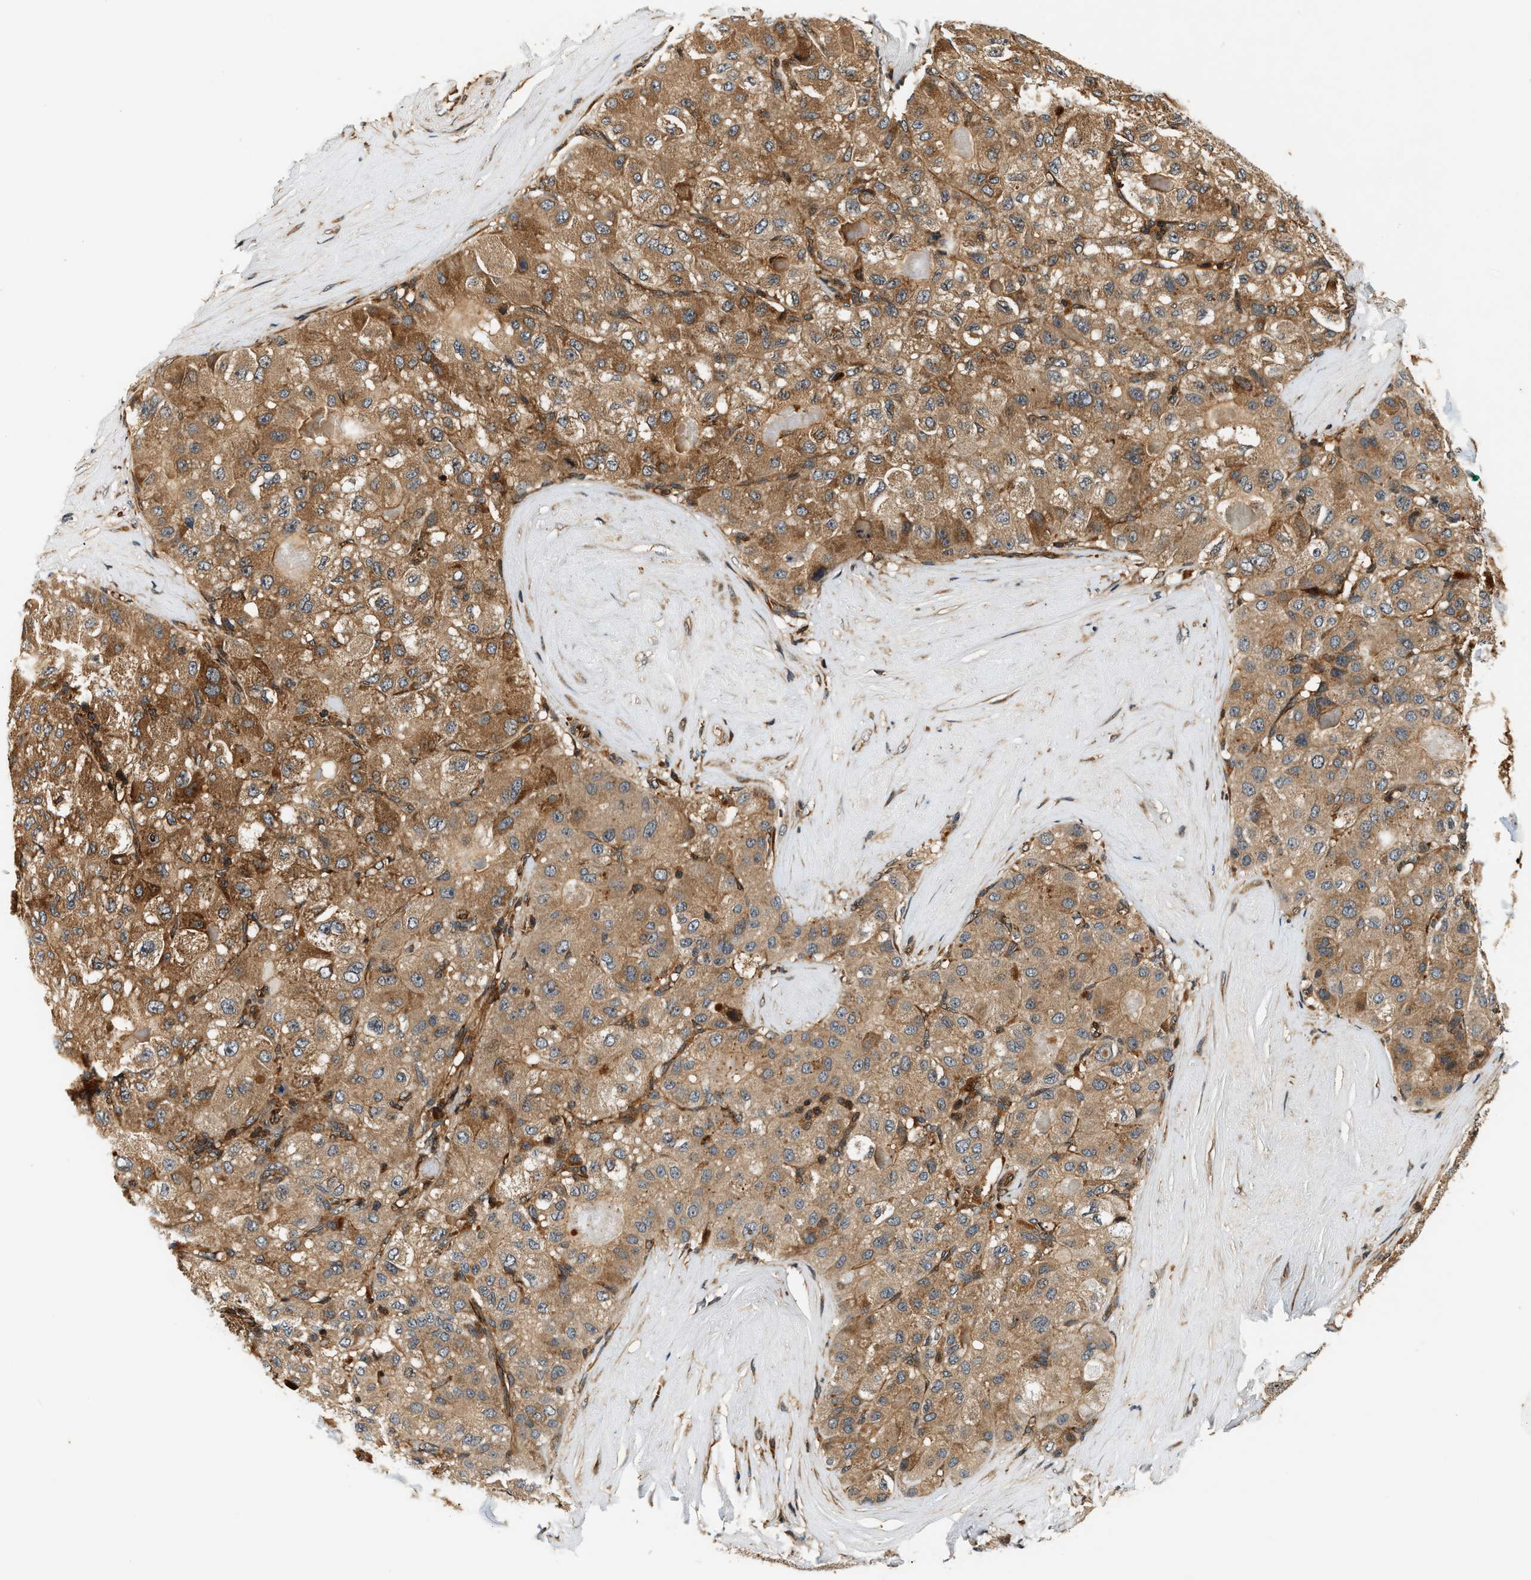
{"staining": {"intensity": "moderate", "quantity": ">75%", "location": "cytoplasmic/membranous"}, "tissue": "liver cancer", "cell_type": "Tumor cells", "image_type": "cancer", "snomed": [{"axis": "morphology", "description": "Carcinoma, Hepatocellular, NOS"}, {"axis": "topography", "description": "Liver"}], "caption": "Immunohistochemistry (DAB) staining of human liver hepatocellular carcinoma reveals moderate cytoplasmic/membranous protein expression in approximately >75% of tumor cells.", "gene": "SAMD9", "patient": {"sex": "male", "age": 80}}